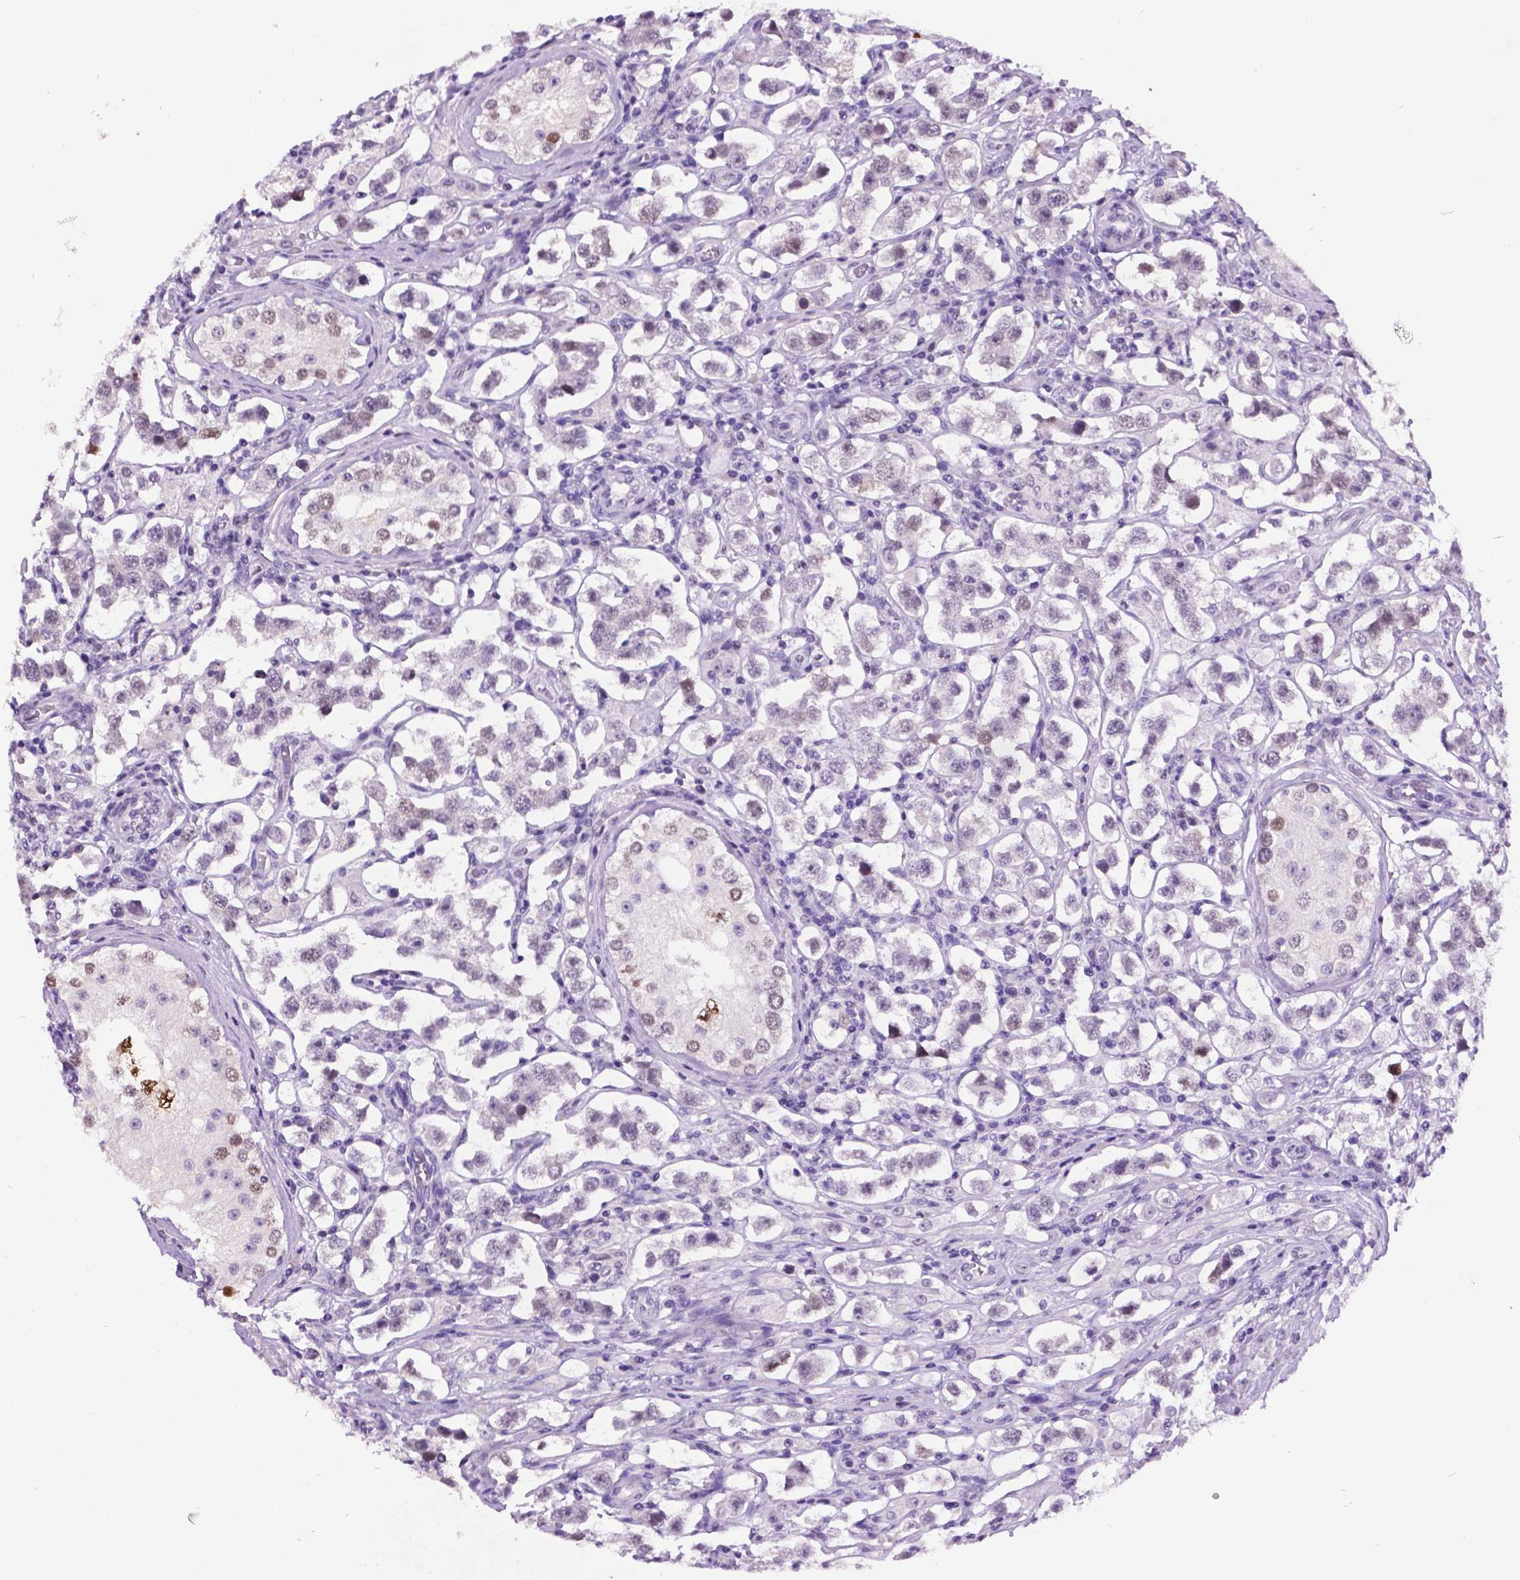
{"staining": {"intensity": "moderate", "quantity": "<25%", "location": "nuclear"}, "tissue": "testis cancer", "cell_type": "Tumor cells", "image_type": "cancer", "snomed": [{"axis": "morphology", "description": "Seminoma, NOS"}, {"axis": "topography", "description": "Testis"}], "caption": "High-magnification brightfield microscopy of testis cancer (seminoma) stained with DAB (brown) and counterstained with hematoxylin (blue). tumor cells exhibit moderate nuclear staining is seen in about<25% of cells.", "gene": "DPF3", "patient": {"sex": "male", "age": 37}}